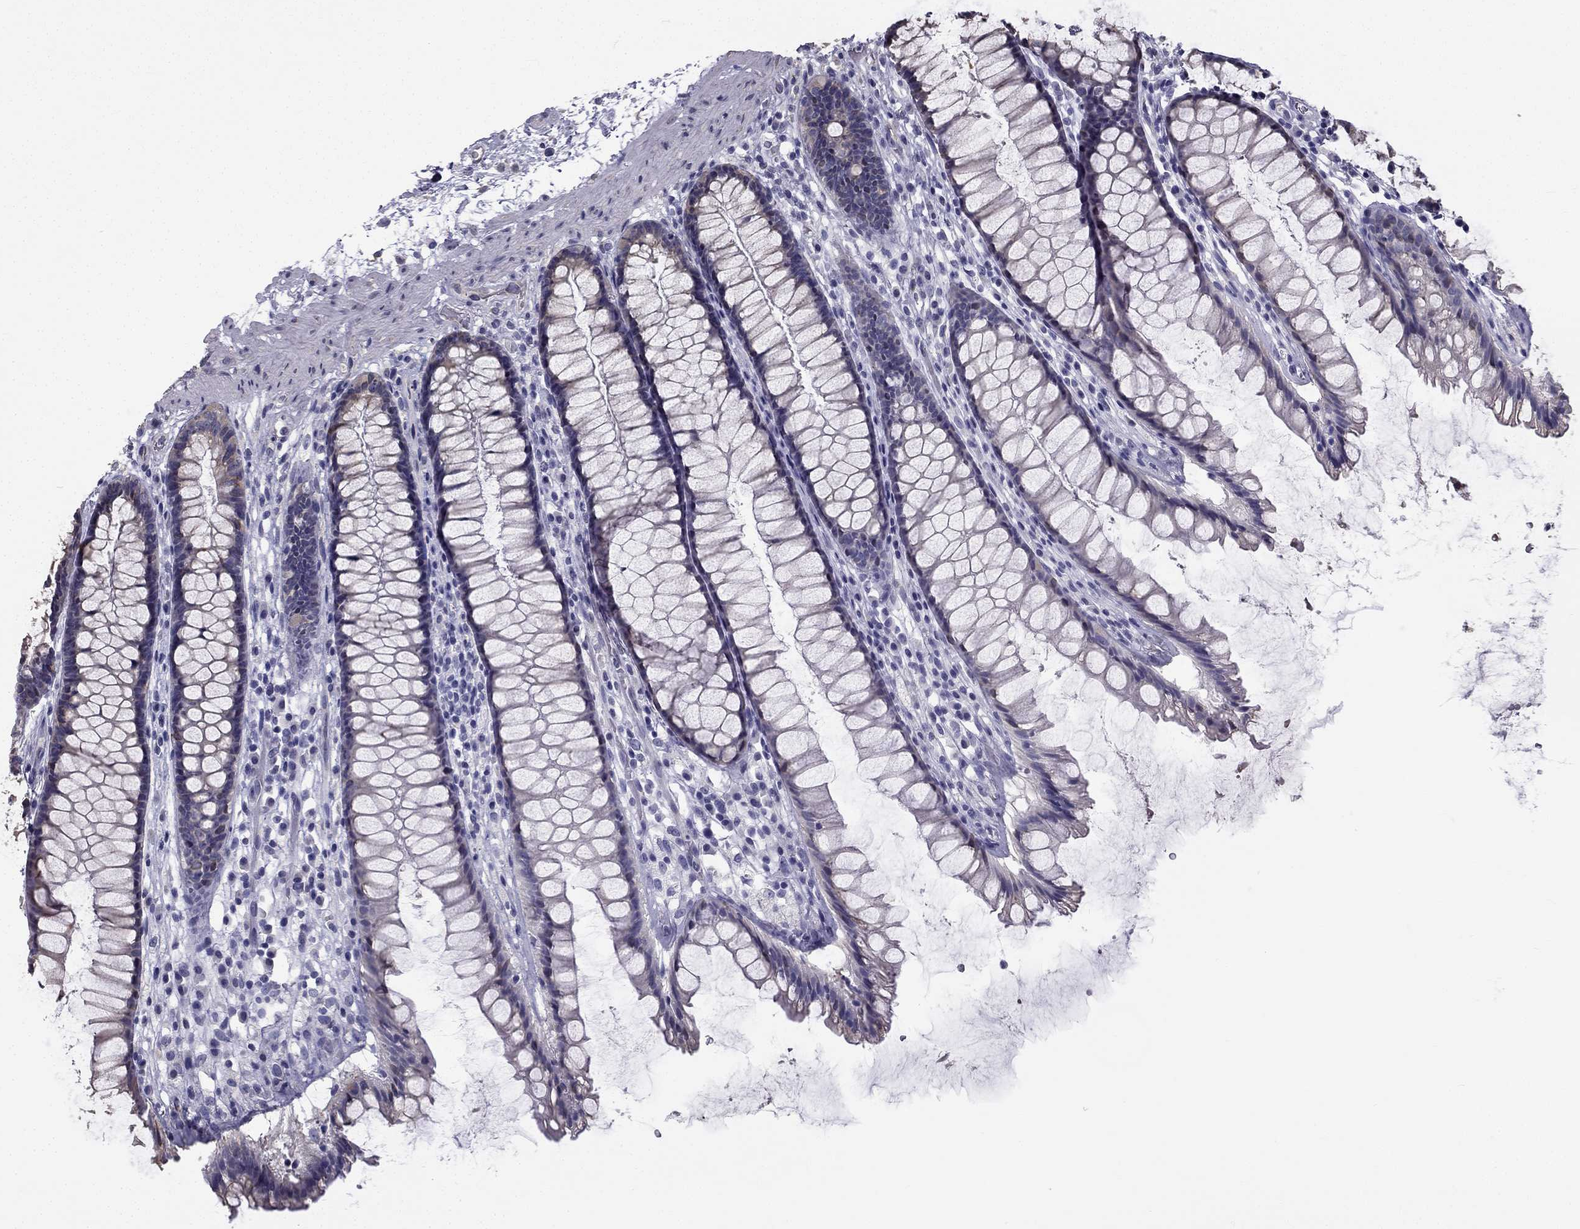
{"staining": {"intensity": "negative", "quantity": "none", "location": "none"}, "tissue": "rectum", "cell_type": "Glandular cells", "image_type": "normal", "snomed": [{"axis": "morphology", "description": "Normal tissue, NOS"}, {"axis": "topography", "description": "Rectum"}], "caption": "Protein analysis of normal rectum demonstrates no significant expression in glandular cells.", "gene": "CCDC40", "patient": {"sex": "male", "age": 72}}